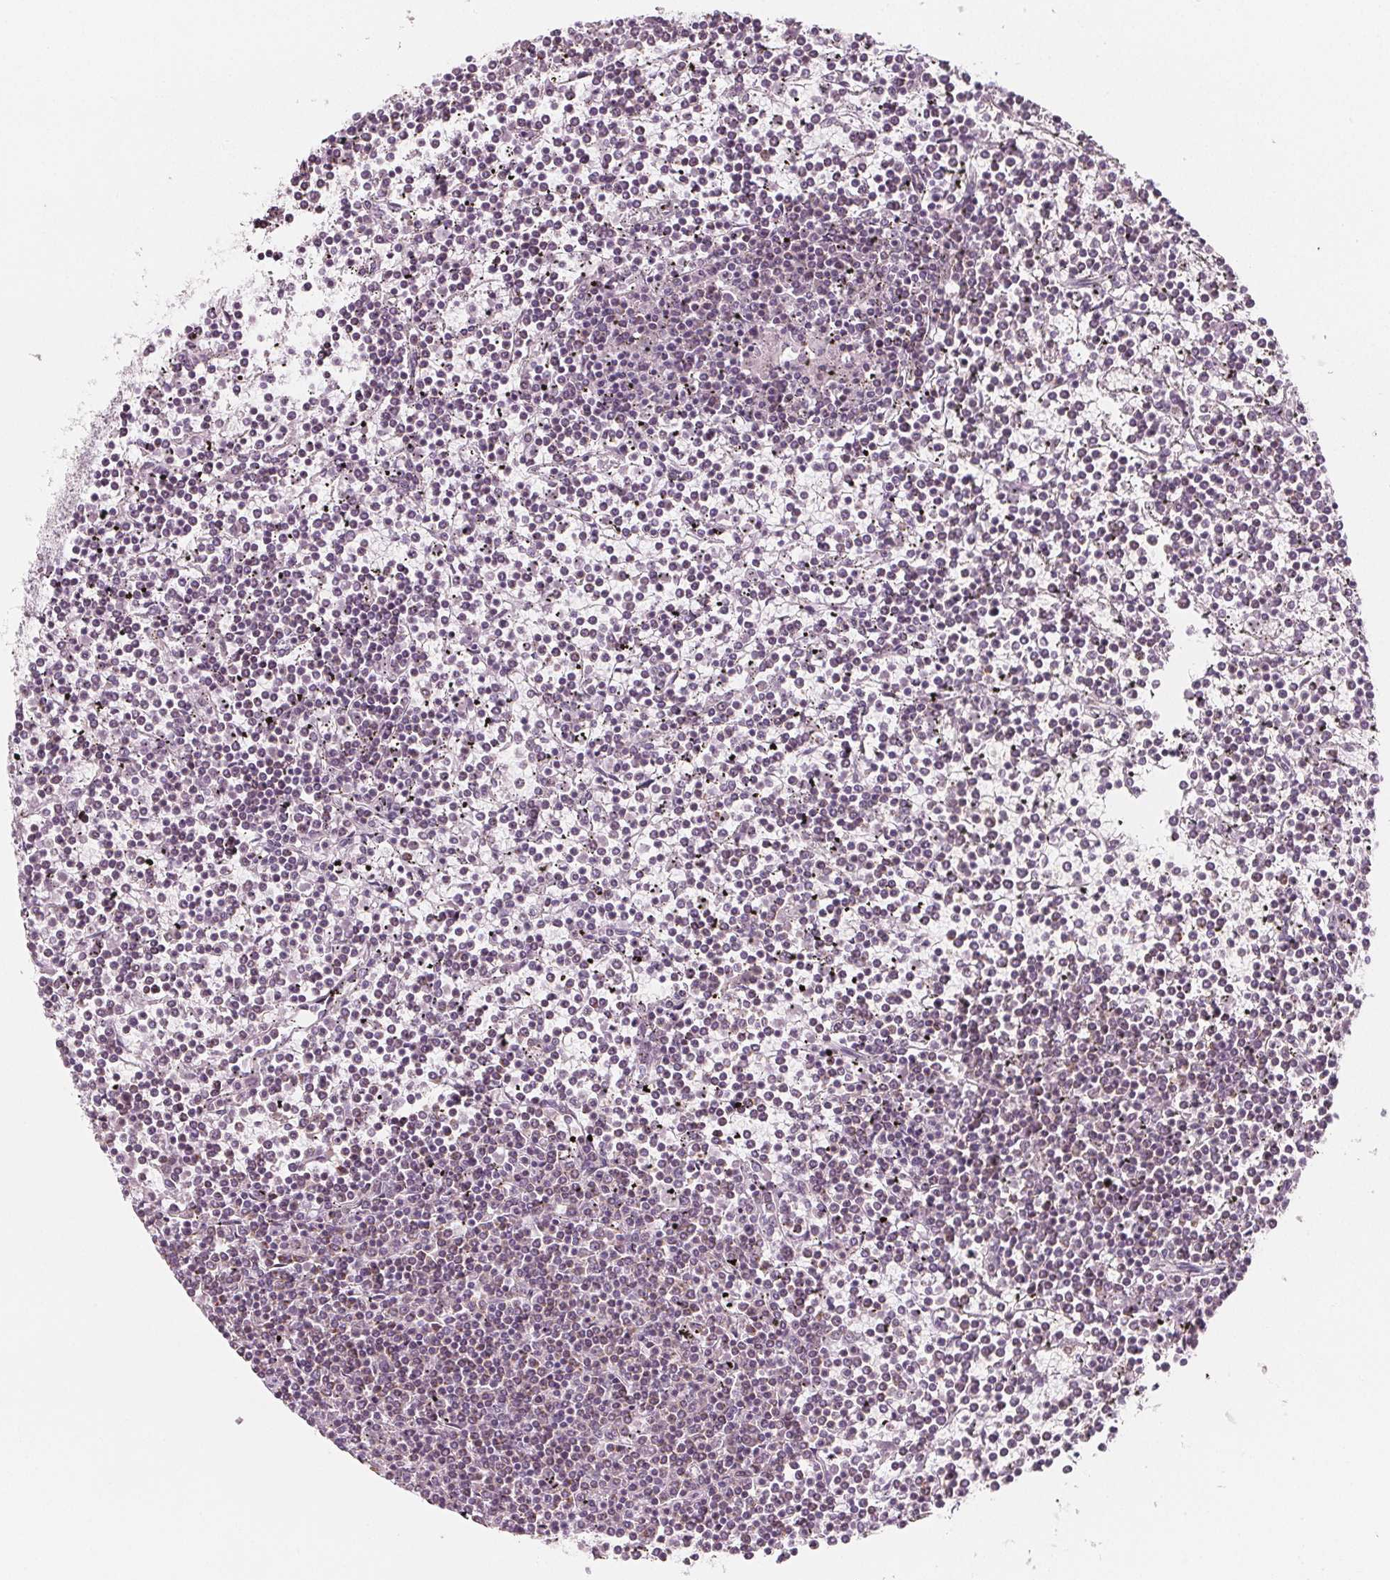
{"staining": {"intensity": "negative", "quantity": "none", "location": "none"}, "tissue": "lymphoma", "cell_type": "Tumor cells", "image_type": "cancer", "snomed": [{"axis": "morphology", "description": "Malignant lymphoma, non-Hodgkin's type, Low grade"}, {"axis": "topography", "description": "Spleen"}], "caption": "Immunohistochemical staining of human lymphoma reveals no significant staining in tumor cells.", "gene": "IL17C", "patient": {"sex": "female", "age": 19}}